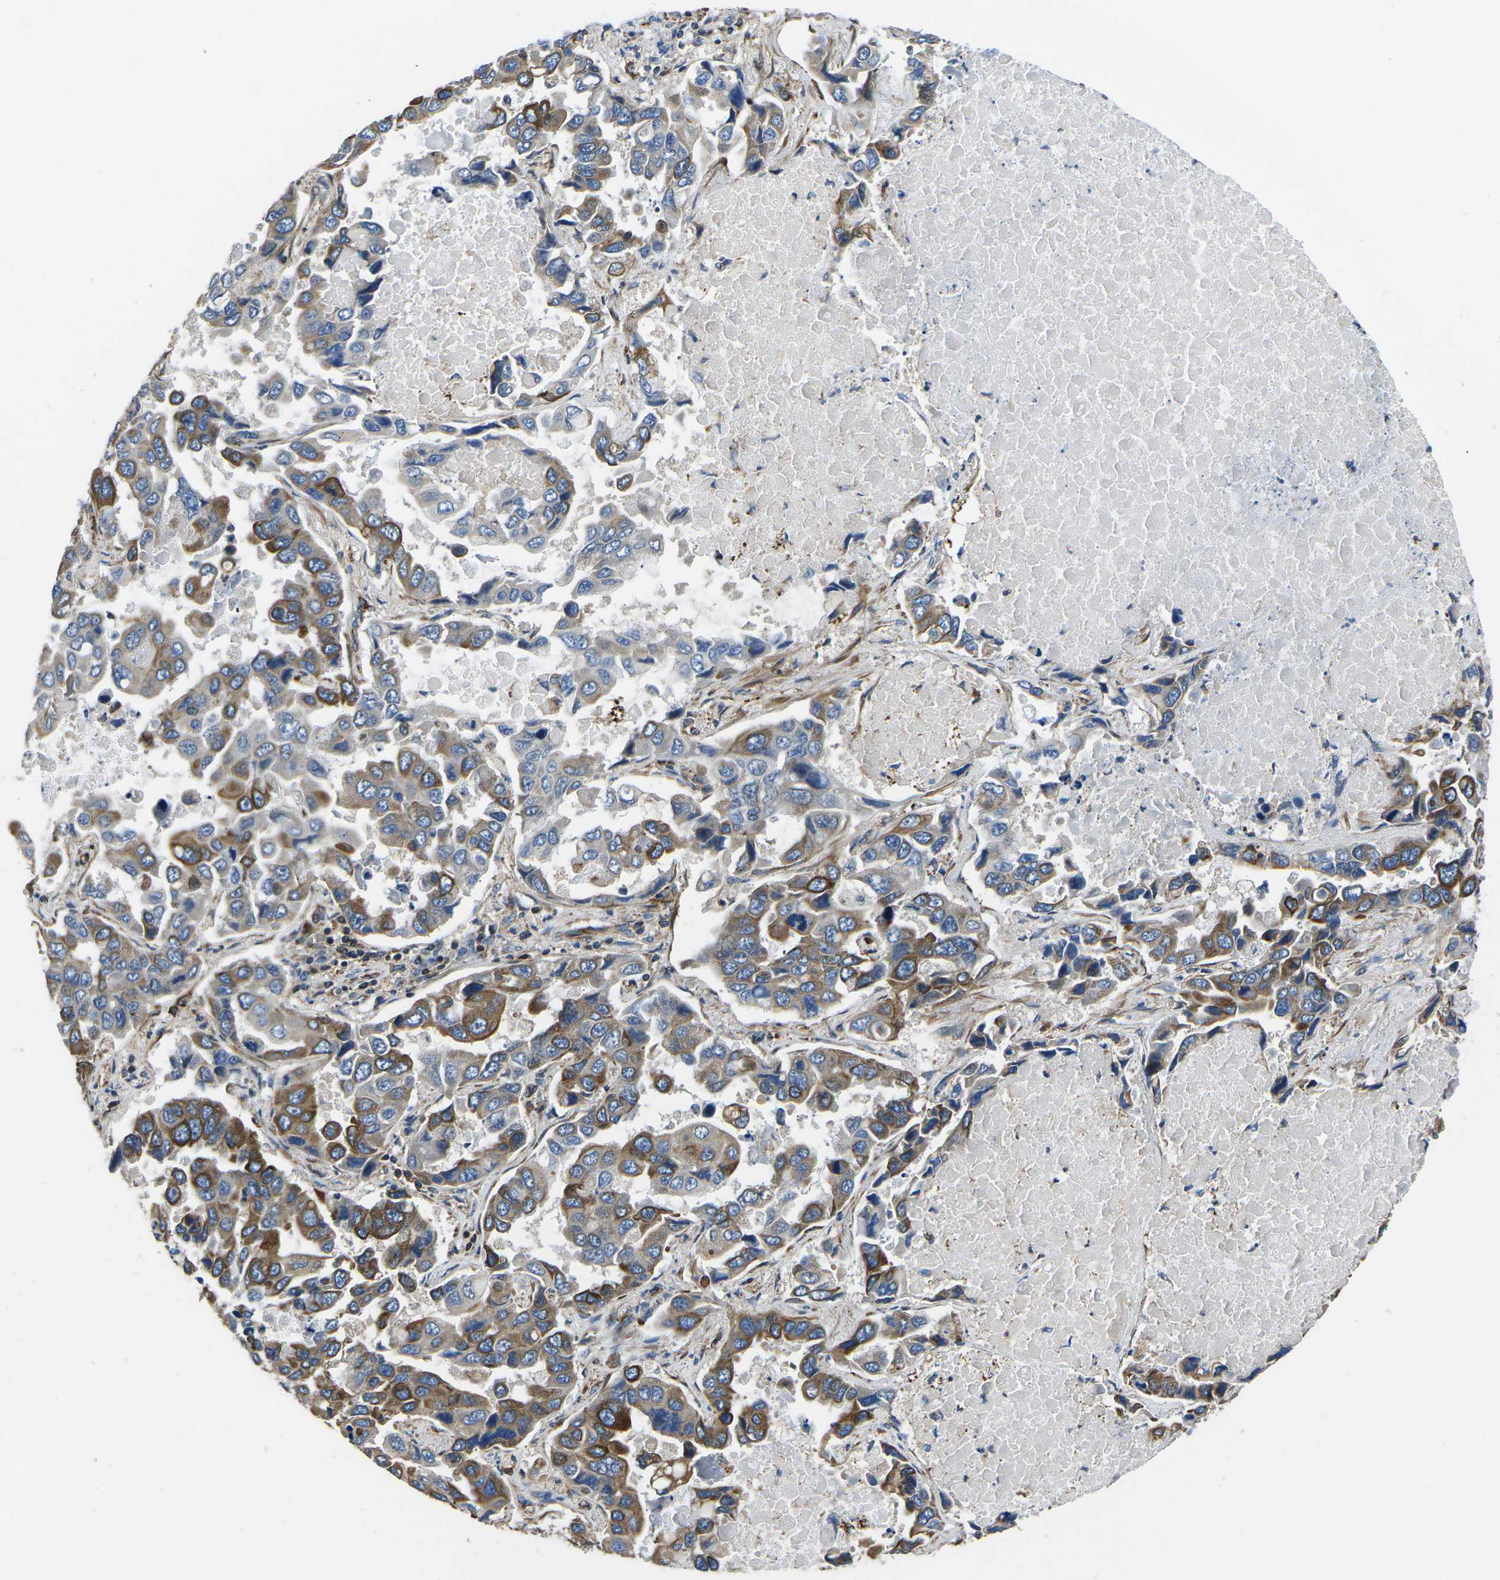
{"staining": {"intensity": "moderate", "quantity": "25%-75%", "location": "cytoplasmic/membranous"}, "tissue": "lung cancer", "cell_type": "Tumor cells", "image_type": "cancer", "snomed": [{"axis": "morphology", "description": "Adenocarcinoma, NOS"}, {"axis": "topography", "description": "Lung"}], "caption": "Lung cancer stained for a protein (brown) shows moderate cytoplasmic/membranous positive staining in approximately 25%-75% of tumor cells.", "gene": "KCNJ15", "patient": {"sex": "male", "age": 64}}